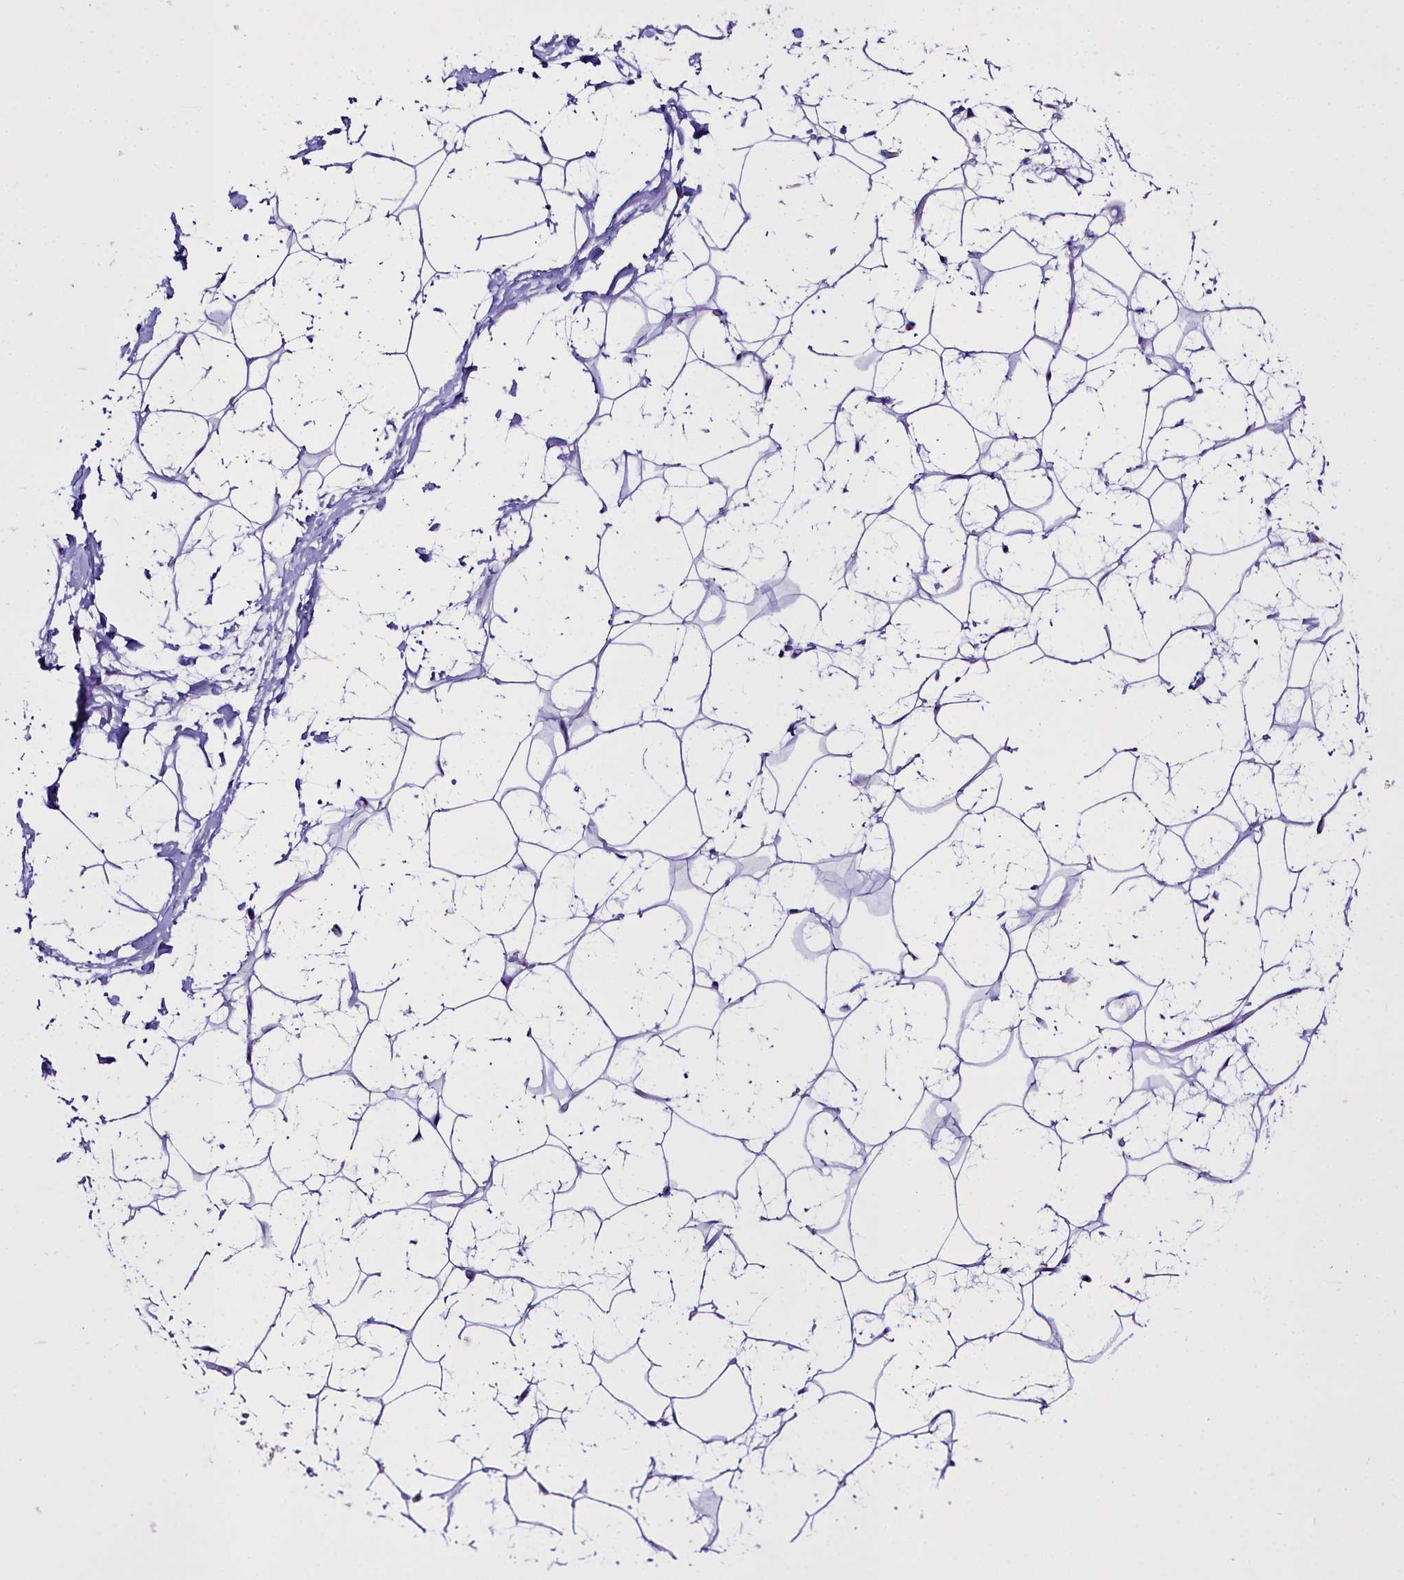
{"staining": {"intensity": "negative", "quantity": "none", "location": "none"}, "tissue": "adipose tissue", "cell_type": "Adipocytes", "image_type": "normal", "snomed": [{"axis": "morphology", "description": "Normal tissue, NOS"}, {"axis": "topography", "description": "Breast"}], "caption": "A histopathology image of adipose tissue stained for a protein displays no brown staining in adipocytes. (Immunohistochemistry (ihc), brightfield microscopy, high magnification).", "gene": "WDFY3", "patient": {"sex": "female", "age": 26}}